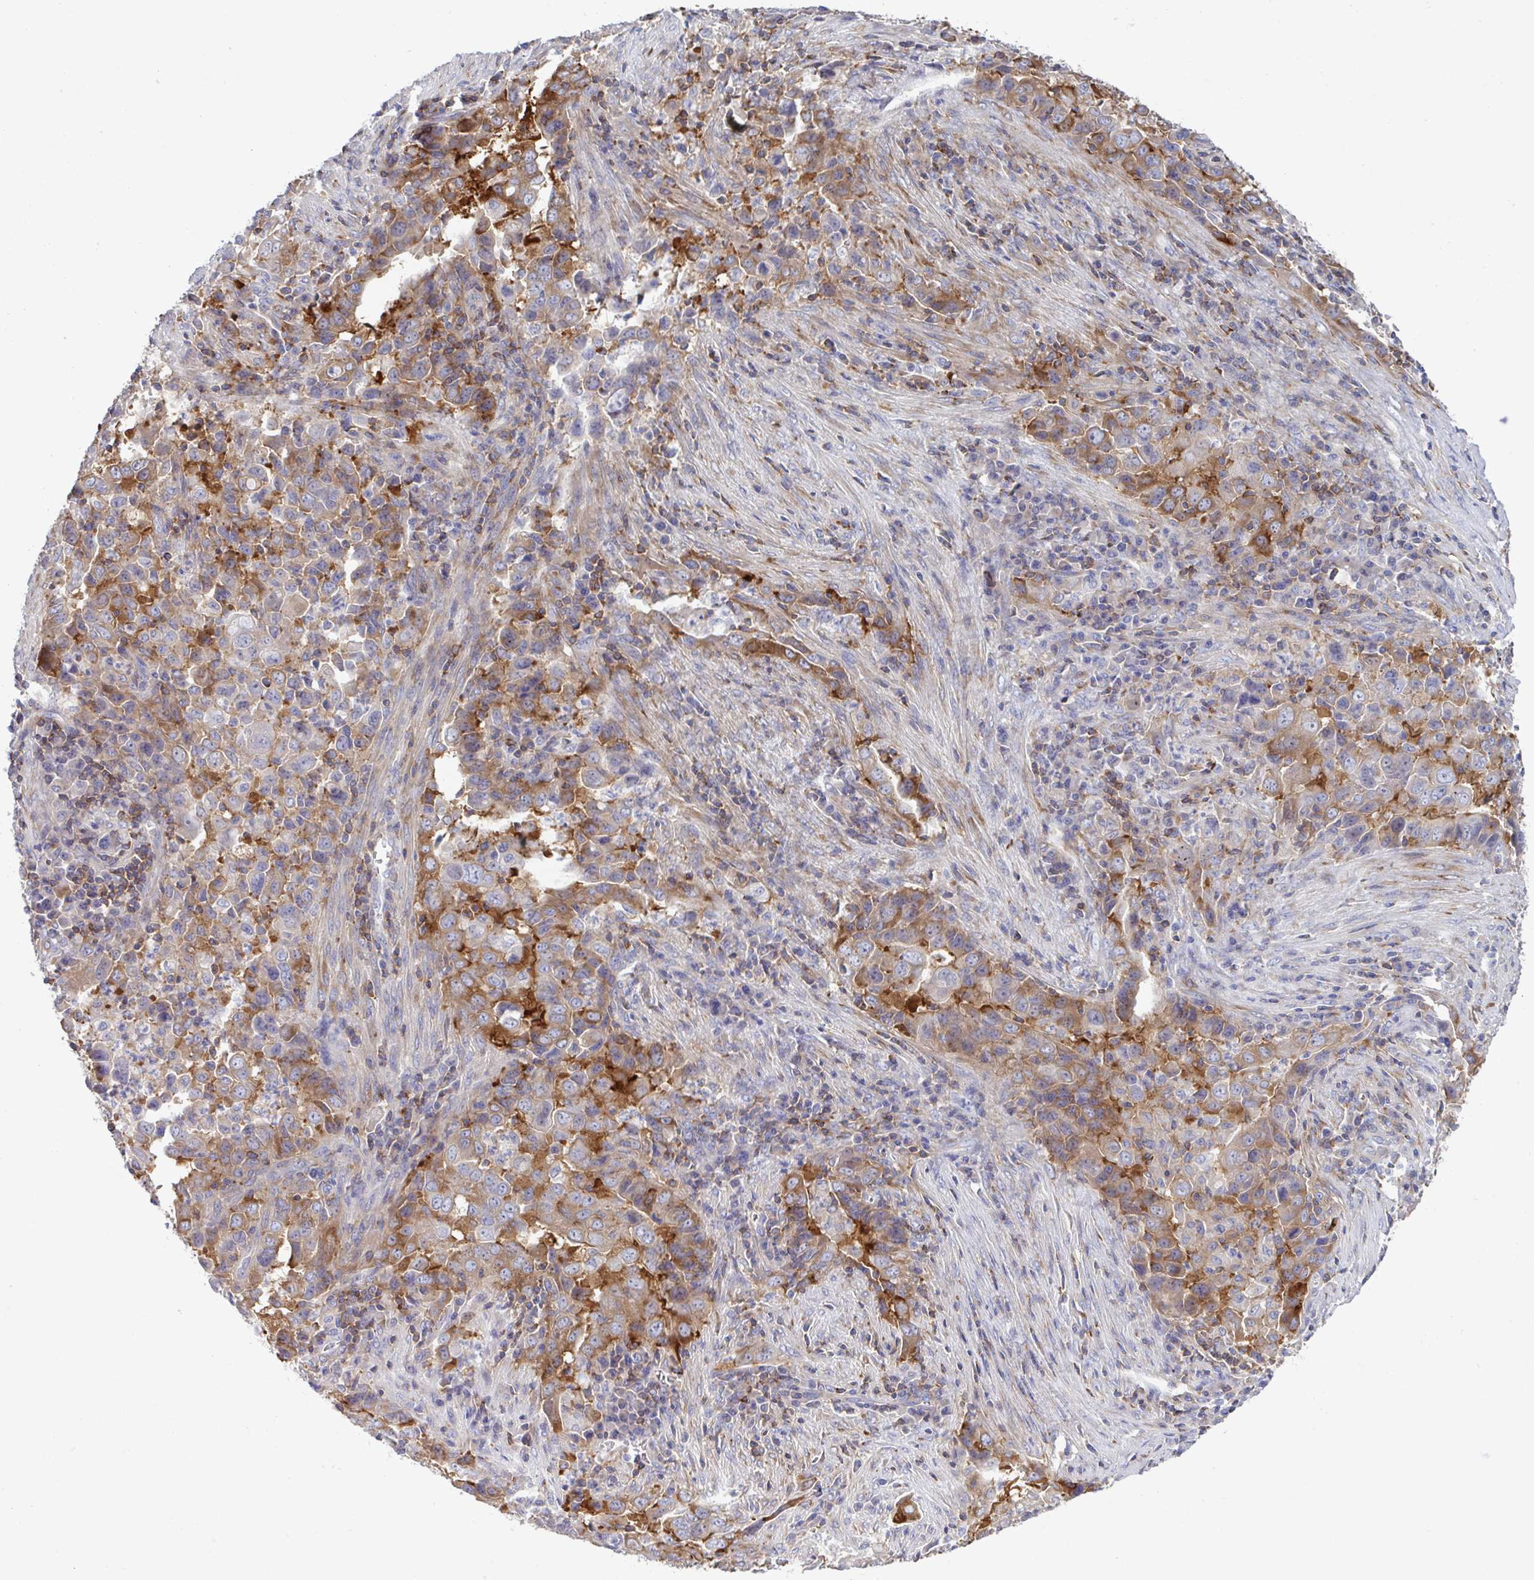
{"staining": {"intensity": "moderate", "quantity": "25%-75%", "location": "cytoplasmic/membranous"}, "tissue": "lung cancer", "cell_type": "Tumor cells", "image_type": "cancer", "snomed": [{"axis": "morphology", "description": "Adenocarcinoma, NOS"}, {"axis": "topography", "description": "Lung"}], "caption": "Lung cancer stained with a brown dye shows moderate cytoplasmic/membranous positive staining in approximately 25%-75% of tumor cells.", "gene": "WNK1", "patient": {"sex": "male", "age": 67}}